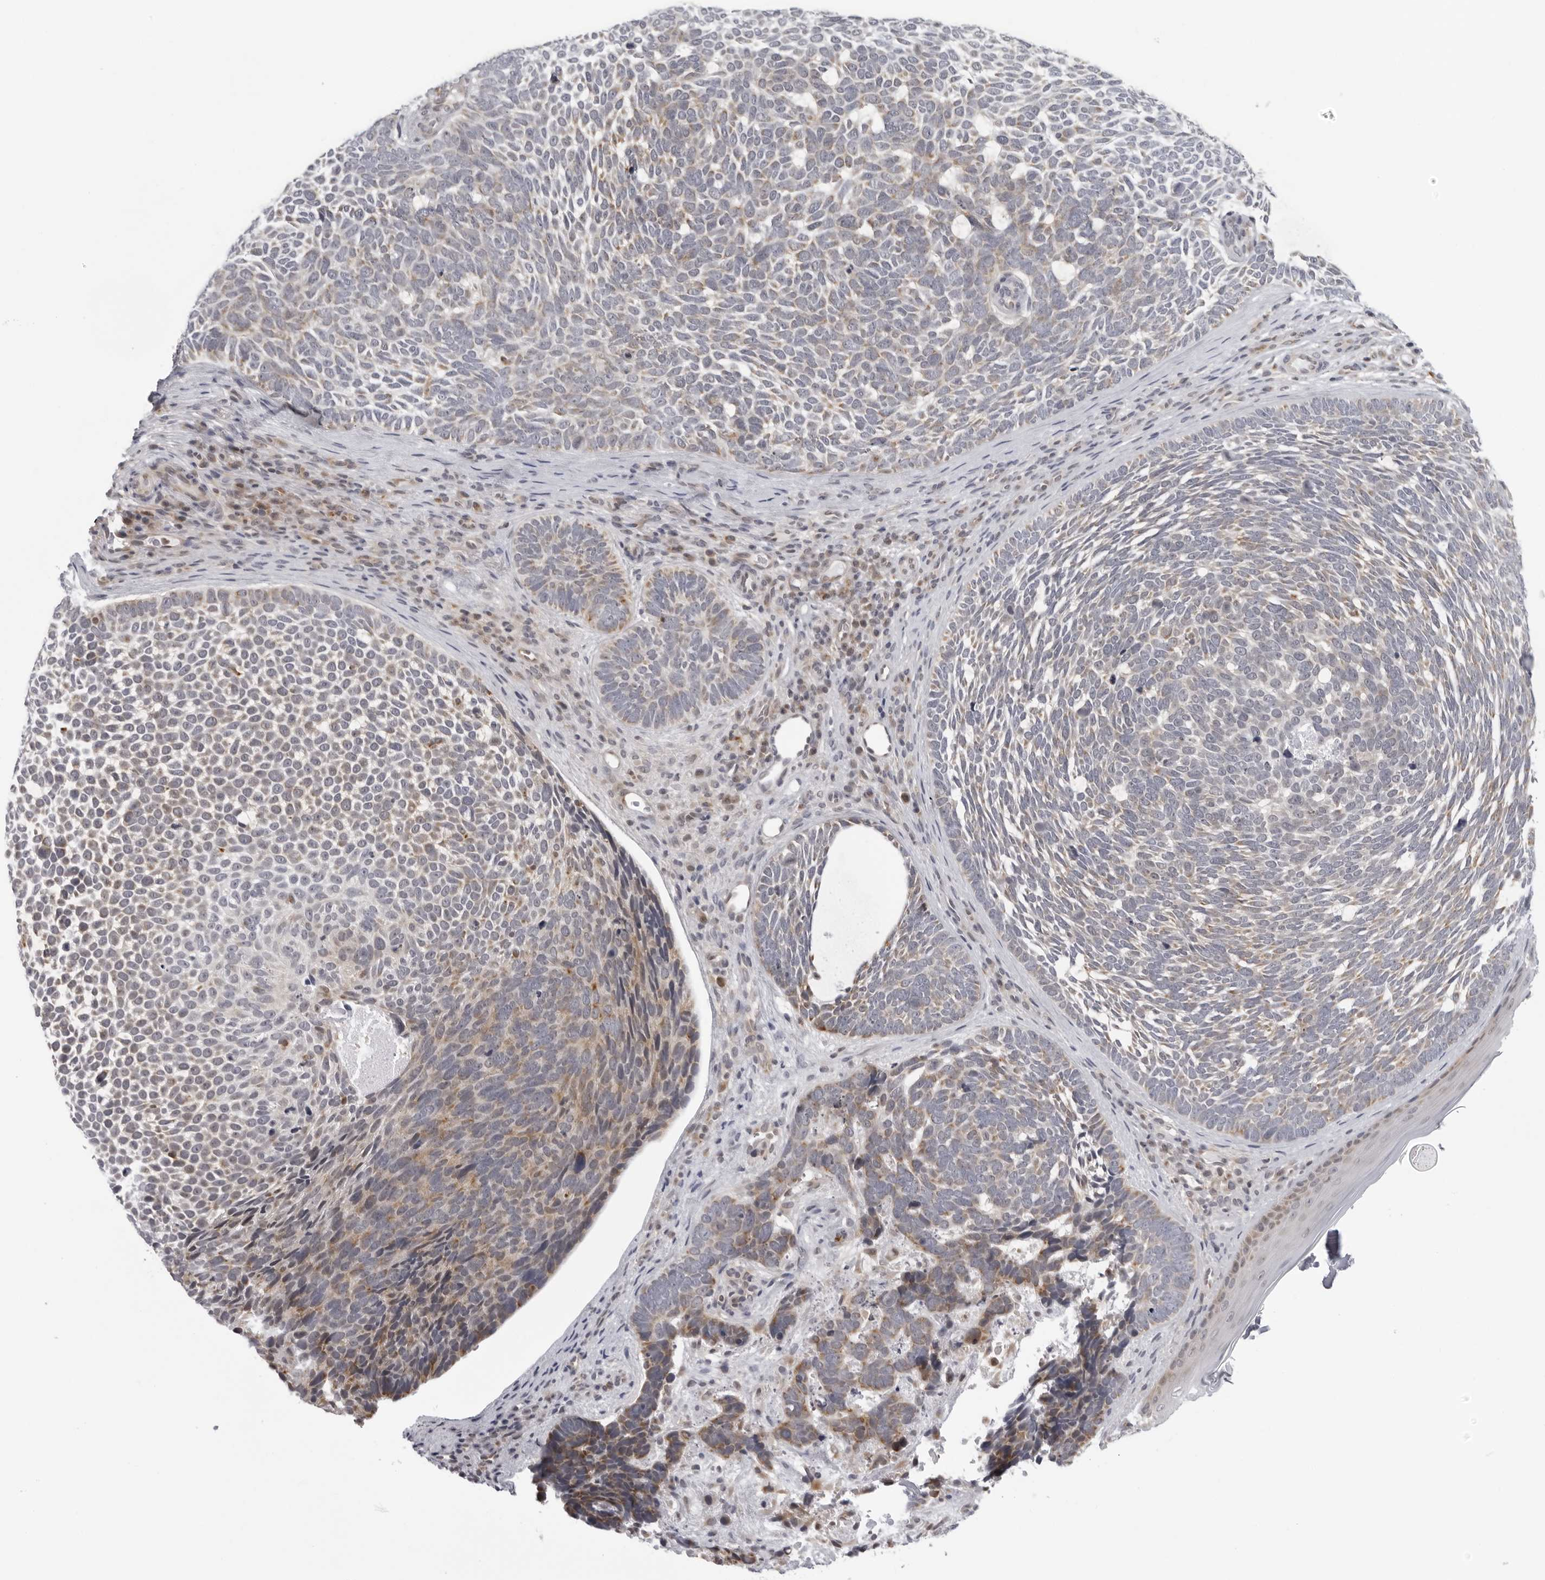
{"staining": {"intensity": "weak", "quantity": "25%-75%", "location": "cytoplasmic/membranous"}, "tissue": "skin cancer", "cell_type": "Tumor cells", "image_type": "cancer", "snomed": [{"axis": "morphology", "description": "Basal cell carcinoma"}, {"axis": "topography", "description": "Skin"}], "caption": "Protein expression analysis of skin cancer (basal cell carcinoma) displays weak cytoplasmic/membranous positivity in about 25%-75% of tumor cells. The staining is performed using DAB (3,3'-diaminobenzidine) brown chromogen to label protein expression. The nuclei are counter-stained blue using hematoxylin.", "gene": "MRPS15", "patient": {"sex": "female", "age": 85}}